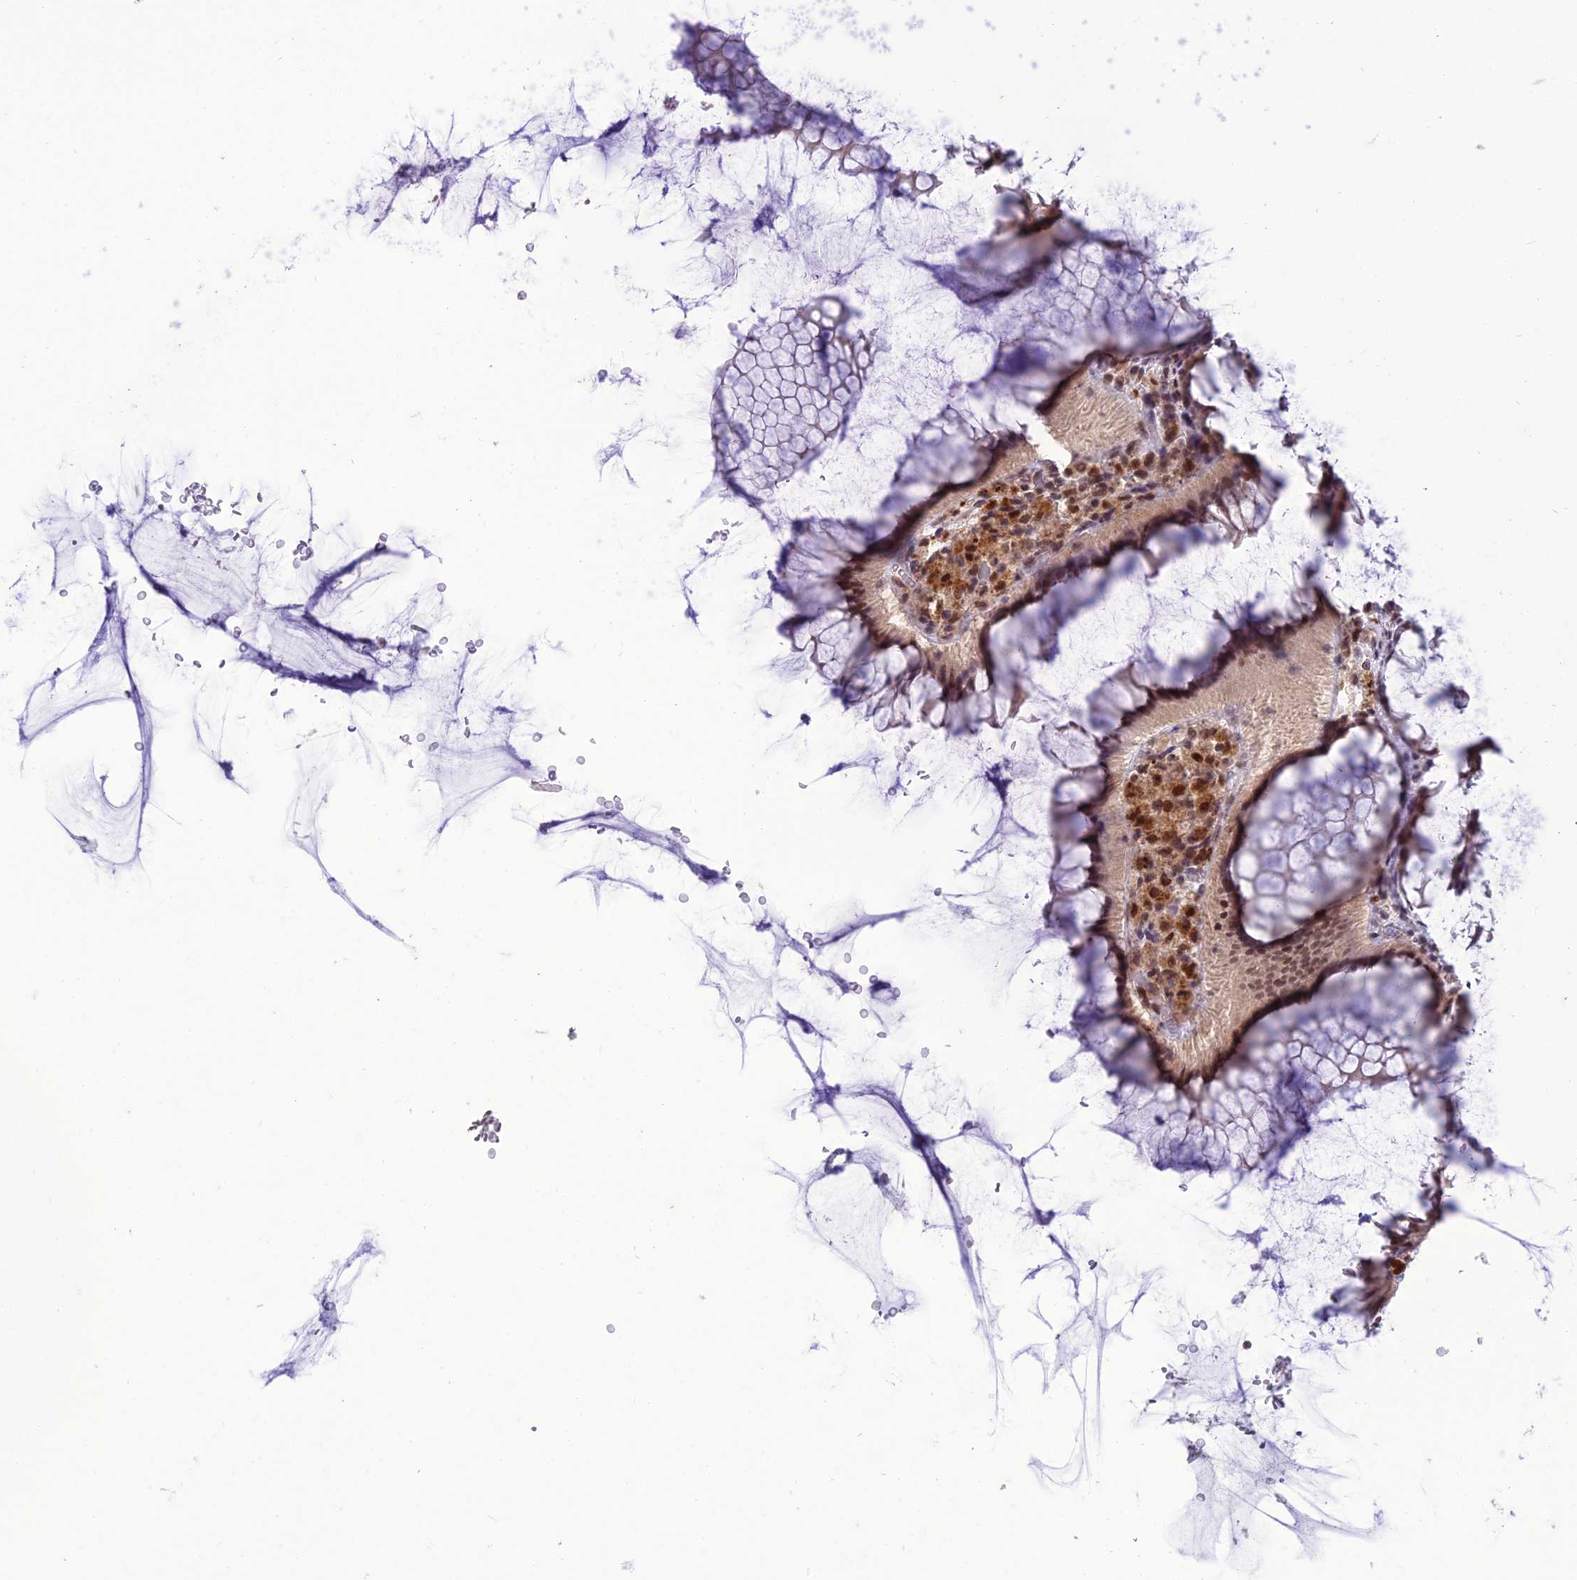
{"staining": {"intensity": "moderate", "quantity": ">75%", "location": "nuclear"}, "tissue": "colon", "cell_type": "Endothelial cells", "image_type": "normal", "snomed": [{"axis": "morphology", "description": "Normal tissue, NOS"}, {"axis": "topography", "description": "Colon"}], "caption": "This is a micrograph of IHC staining of benign colon, which shows moderate expression in the nuclear of endothelial cells.", "gene": "RANBP3", "patient": {"sex": "female", "age": 82}}